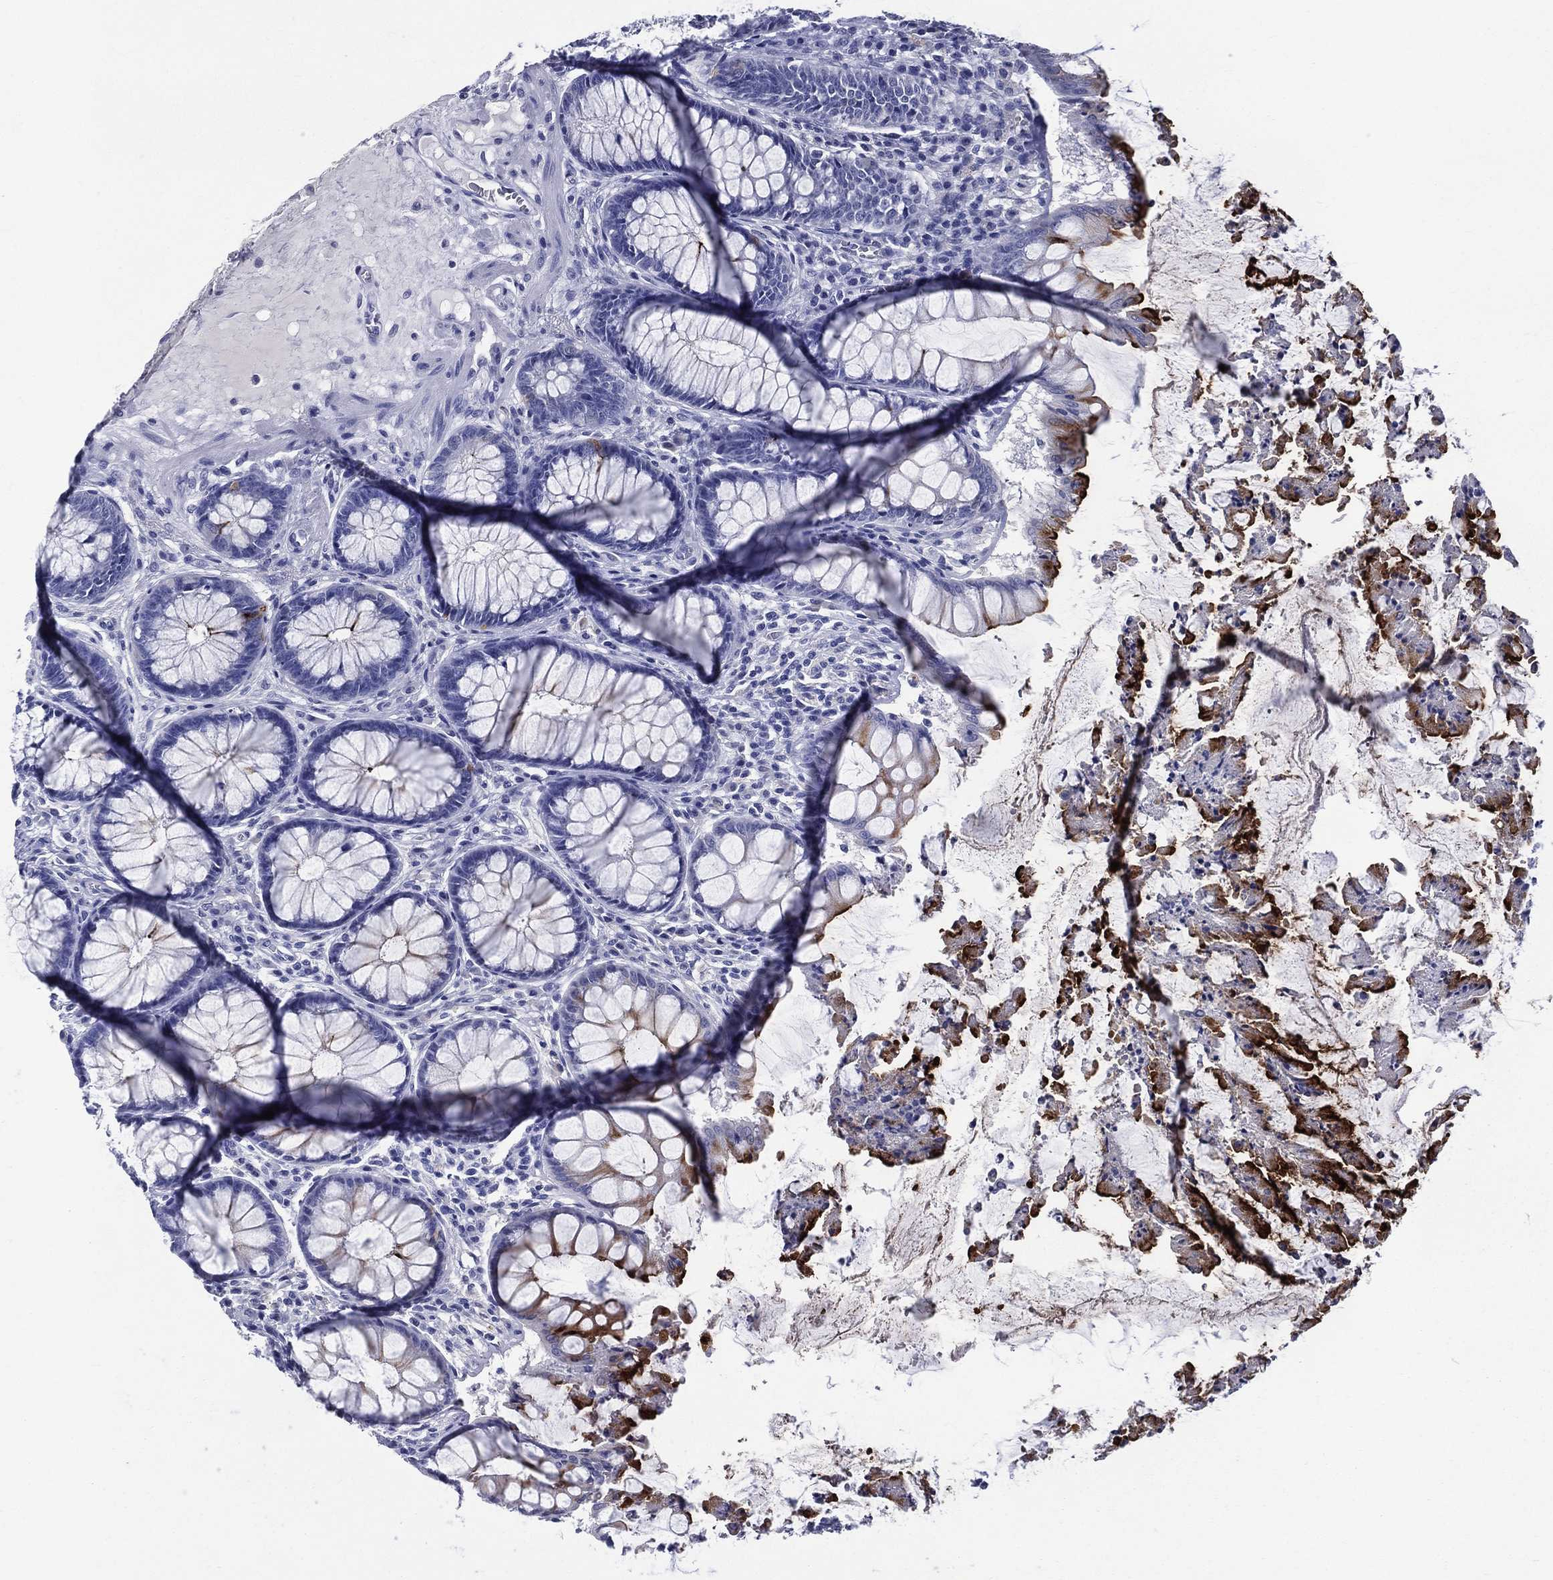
{"staining": {"intensity": "negative", "quantity": "none", "location": "none"}, "tissue": "colon", "cell_type": "Endothelial cells", "image_type": "normal", "snomed": [{"axis": "morphology", "description": "Normal tissue, NOS"}, {"axis": "topography", "description": "Colon"}], "caption": "Endothelial cells show no significant protein expression in benign colon. Nuclei are stained in blue.", "gene": "ACE2", "patient": {"sex": "female", "age": 65}}